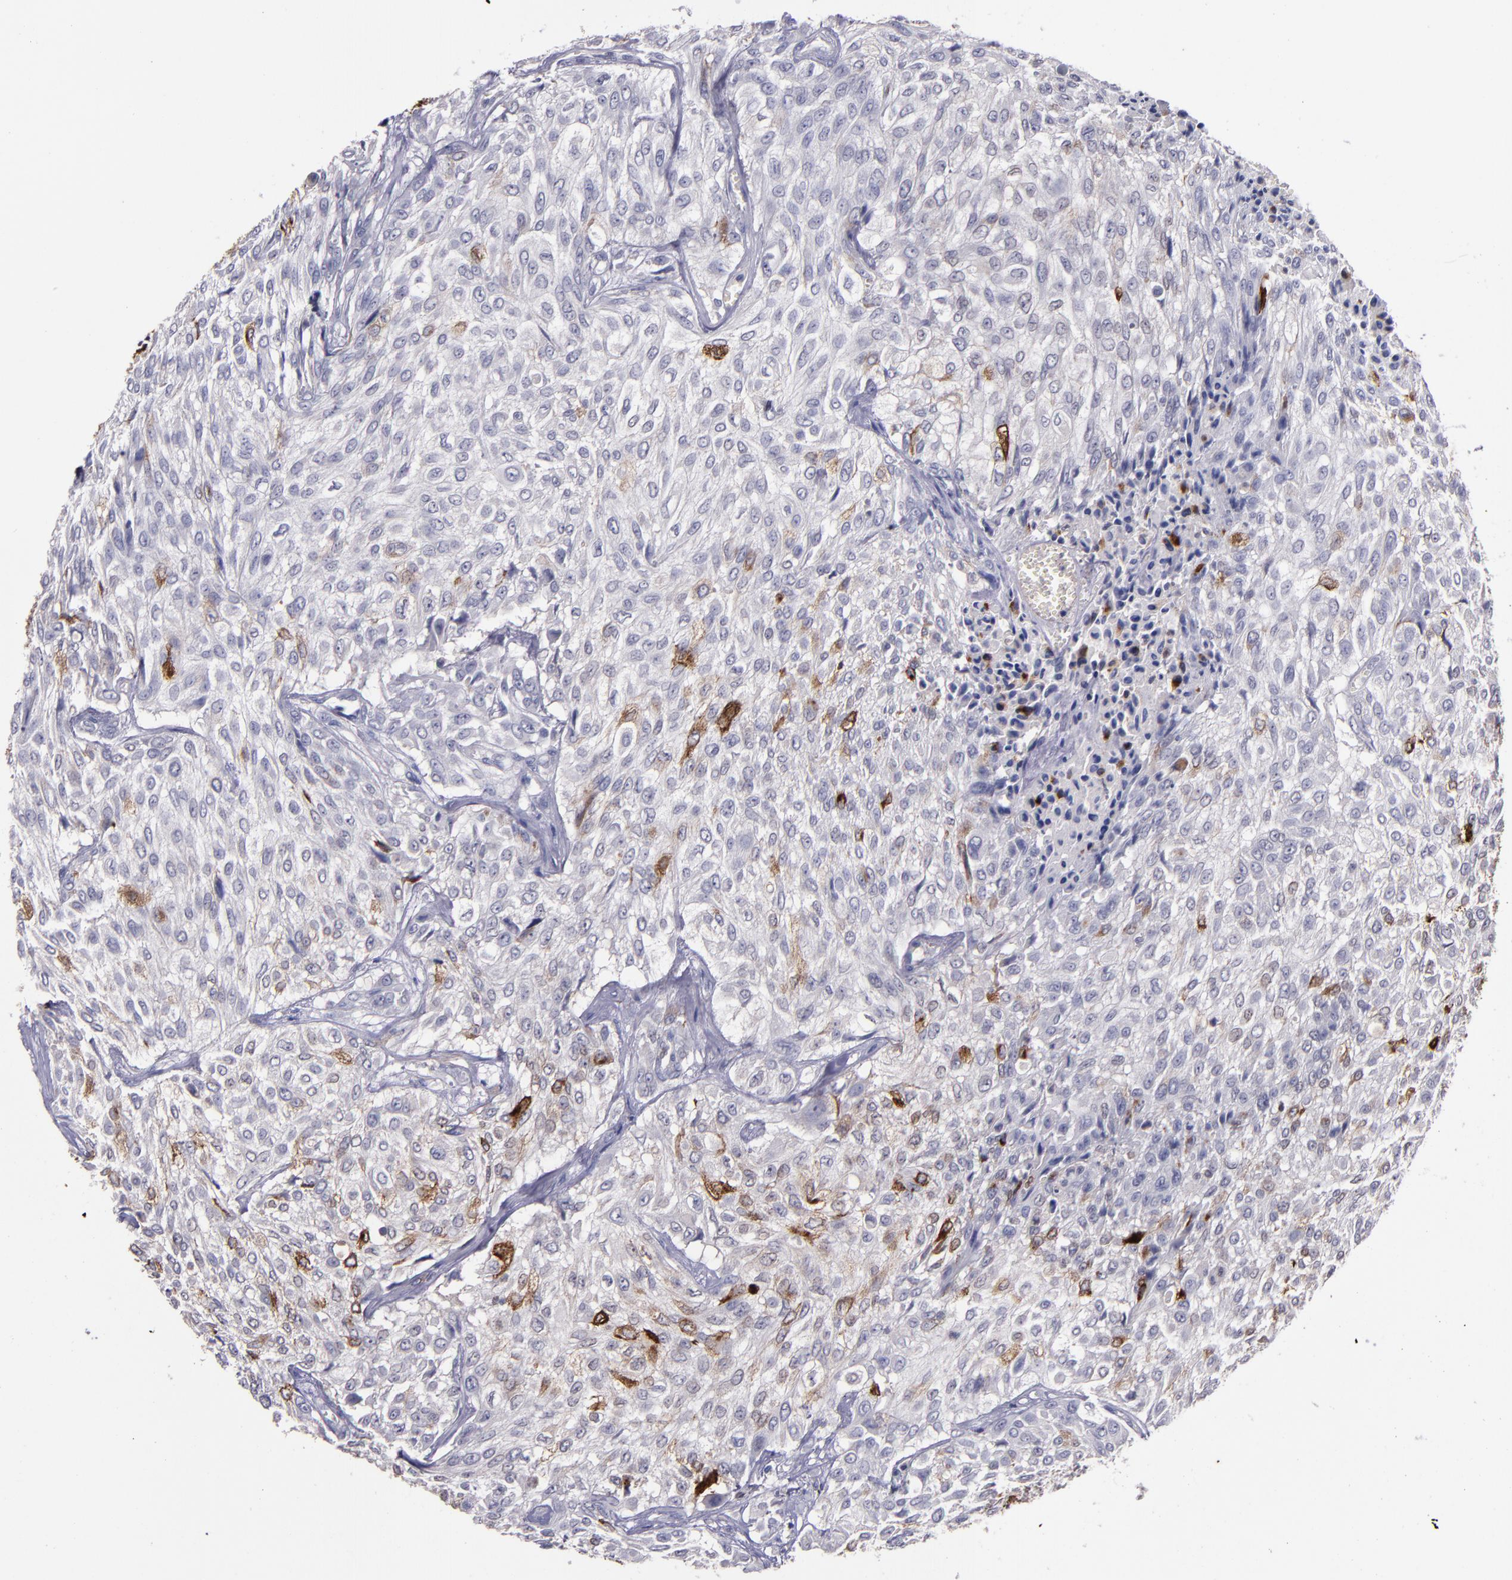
{"staining": {"intensity": "strong", "quantity": "<25%", "location": "cytoplasmic/membranous"}, "tissue": "urothelial cancer", "cell_type": "Tumor cells", "image_type": "cancer", "snomed": [{"axis": "morphology", "description": "Urothelial carcinoma, High grade"}, {"axis": "topography", "description": "Urinary bladder"}], "caption": "Immunohistochemistry (IHC) image of neoplastic tissue: human urothelial carcinoma (high-grade) stained using immunohistochemistry (IHC) reveals medium levels of strong protein expression localized specifically in the cytoplasmic/membranous of tumor cells, appearing as a cytoplasmic/membranous brown color.", "gene": "MFGE8", "patient": {"sex": "male", "age": 57}}